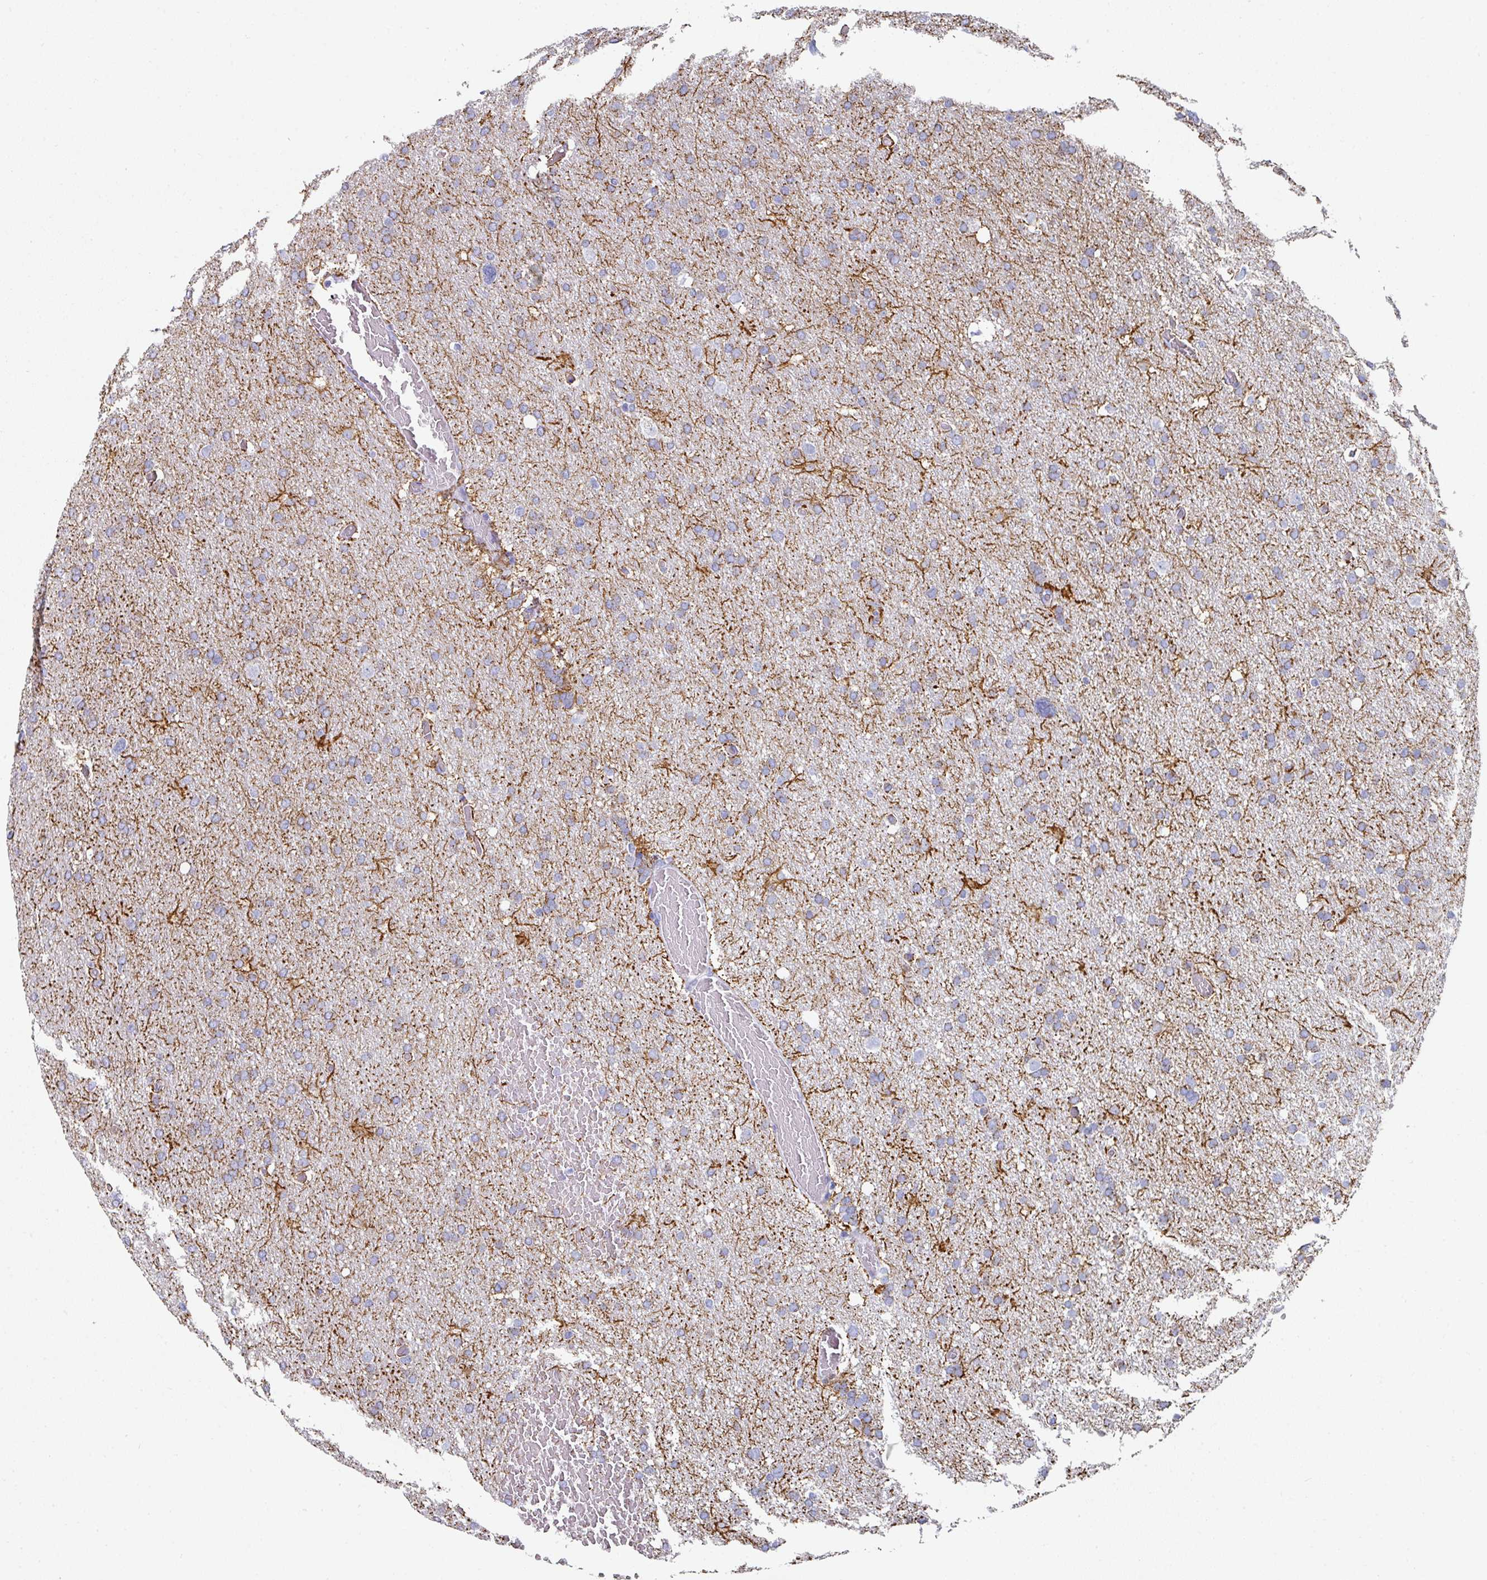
{"staining": {"intensity": "weak", "quantity": "25%-75%", "location": "cytoplasmic/membranous"}, "tissue": "glioma", "cell_type": "Tumor cells", "image_type": "cancer", "snomed": [{"axis": "morphology", "description": "Glioma, malignant, High grade"}, {"axis": "topography", "description": "Cerebral cortex"}], "caption": "Brown immunohistochemical staining in human malignant high-grade glioma shows weak cytoplasmic/membranous positivity in approximately 25%-75% of tumor cells.", "gene": "SETBP1", "patient": {"sex": "female", "age": 36}}